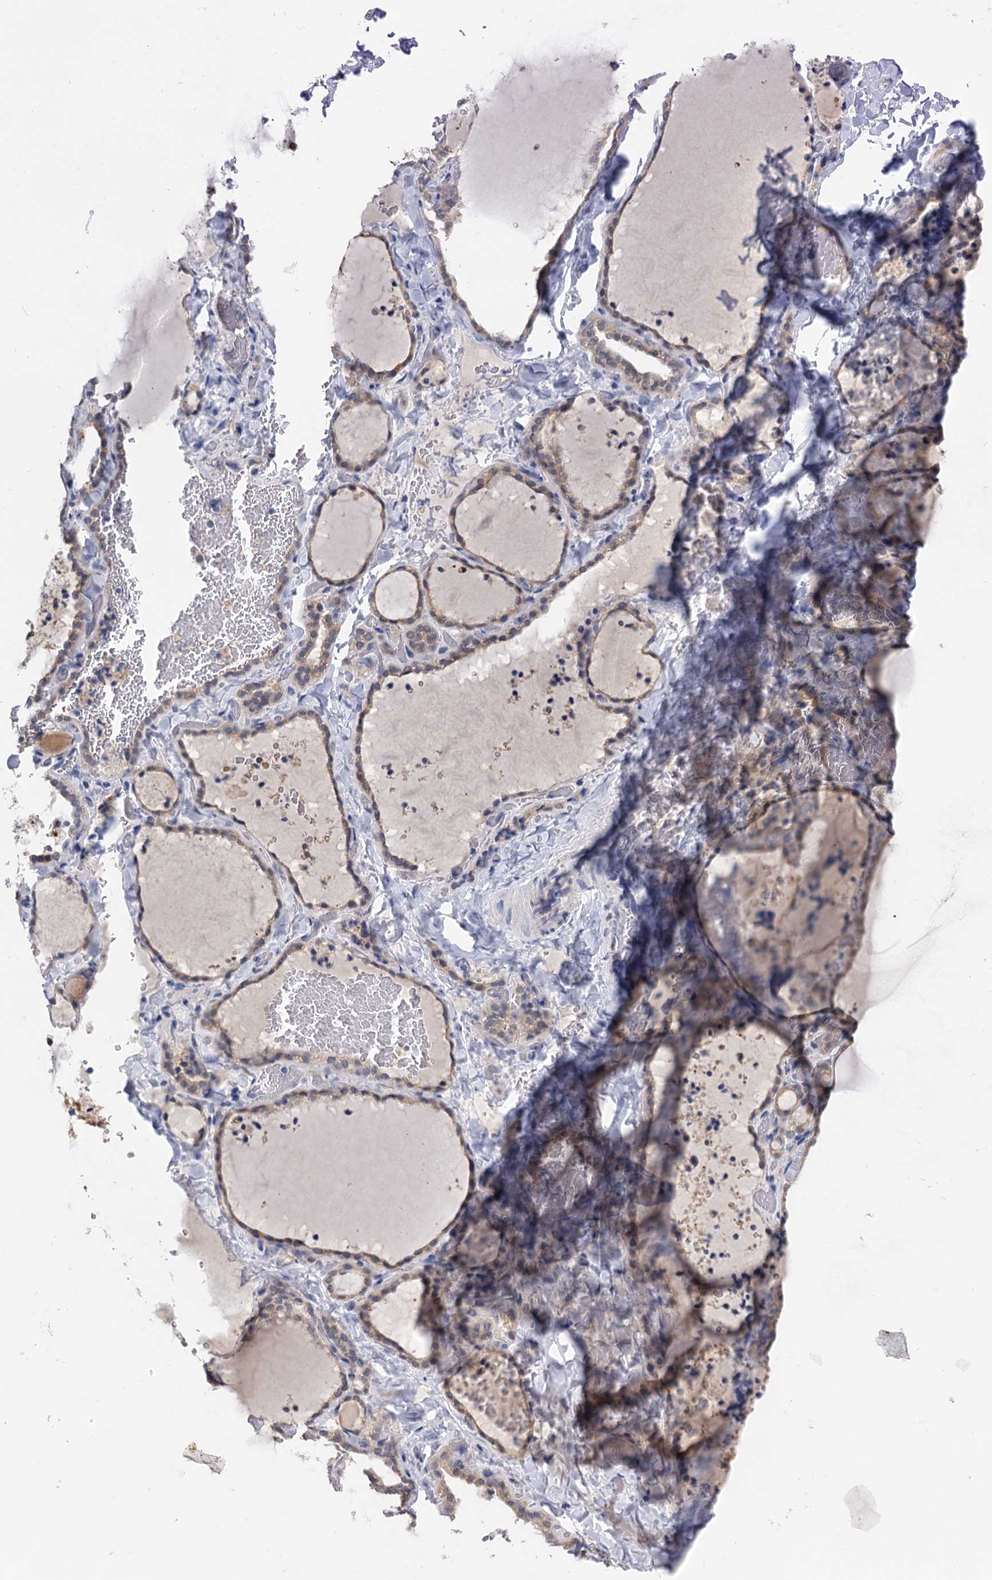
{"staining": {"intensity": "weak", "quantity": "25%-75%", "location": "cytoplasmic/membranous"}, "tissue": "thyroid gland", "cell_type": "Glandular cells", "image_type": "normal", "snomed": [{"axis": "morphology", "description": "Normal tissue, NOS"}, {"axis": "topography", "description": "Thyroid gland"}], "caption": "Weak cytoplasmic/membranous positivity for a protein is identified in about 25%-75% of glandular cells of benign thyroid gland using IHC.", "gene": "ANKRD42", "patient": {"sex": "female", "age": 22}}